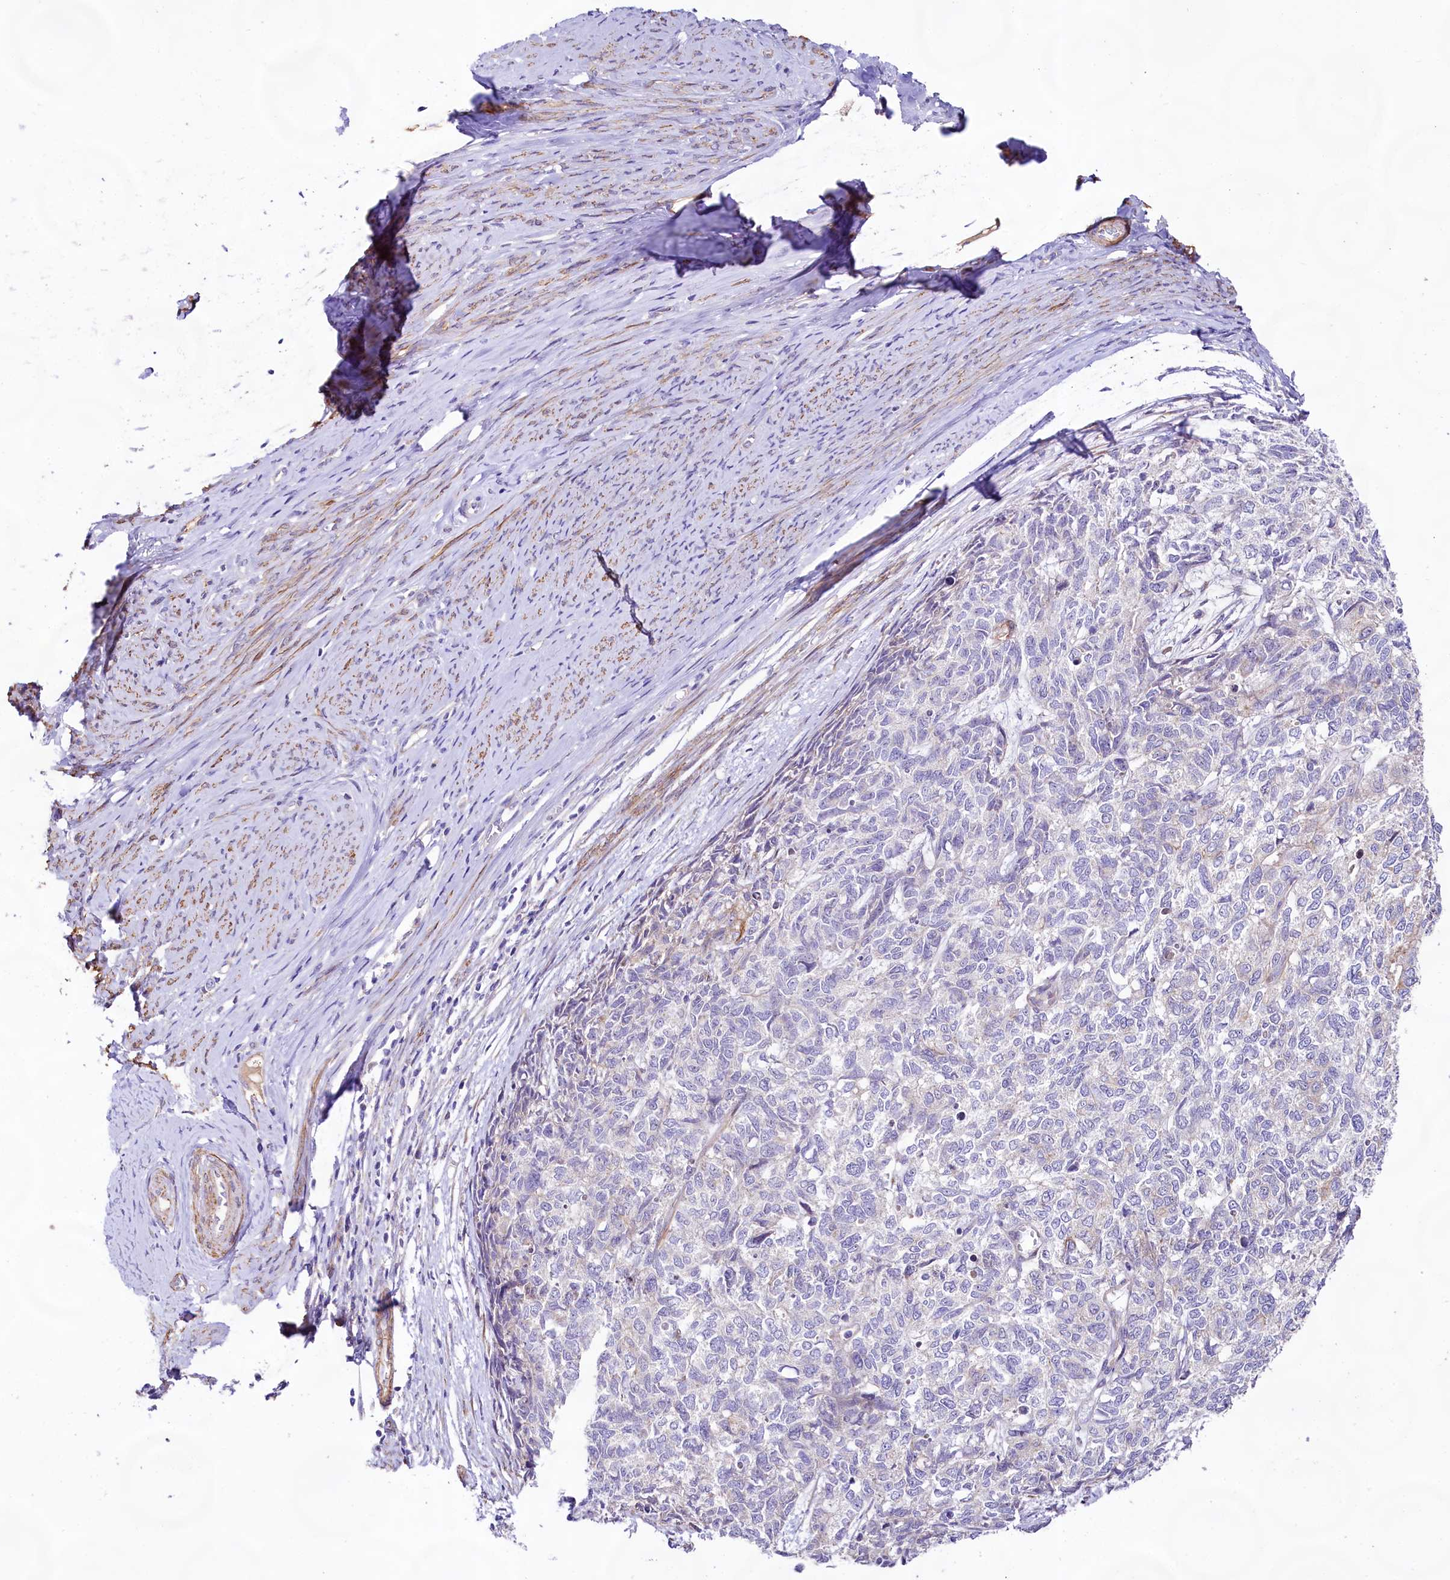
{"staining": {"intensity": "negative", "quantity": "none", "location": "none"}, "tissue": "cervical cancer", "cell_type": "Tumor cells", "image_type": "cancer", "snomed": [{"axis": "morphology", "description": "Squamous cell carcinoma, NOS"}, {"axis": "topography", "description": "Cervix"}], "caption": "High power microscopy micrograph of an immunohistochemistry image of cervical cancer, revealing no significant positivity in tumor cells. (DAB (3,3'-diaminobenzidine) IHC visualized using brightfield microscopy, high magnification).", "gene": "VPS11", "patient": {"sex": "female", "age": 63}}